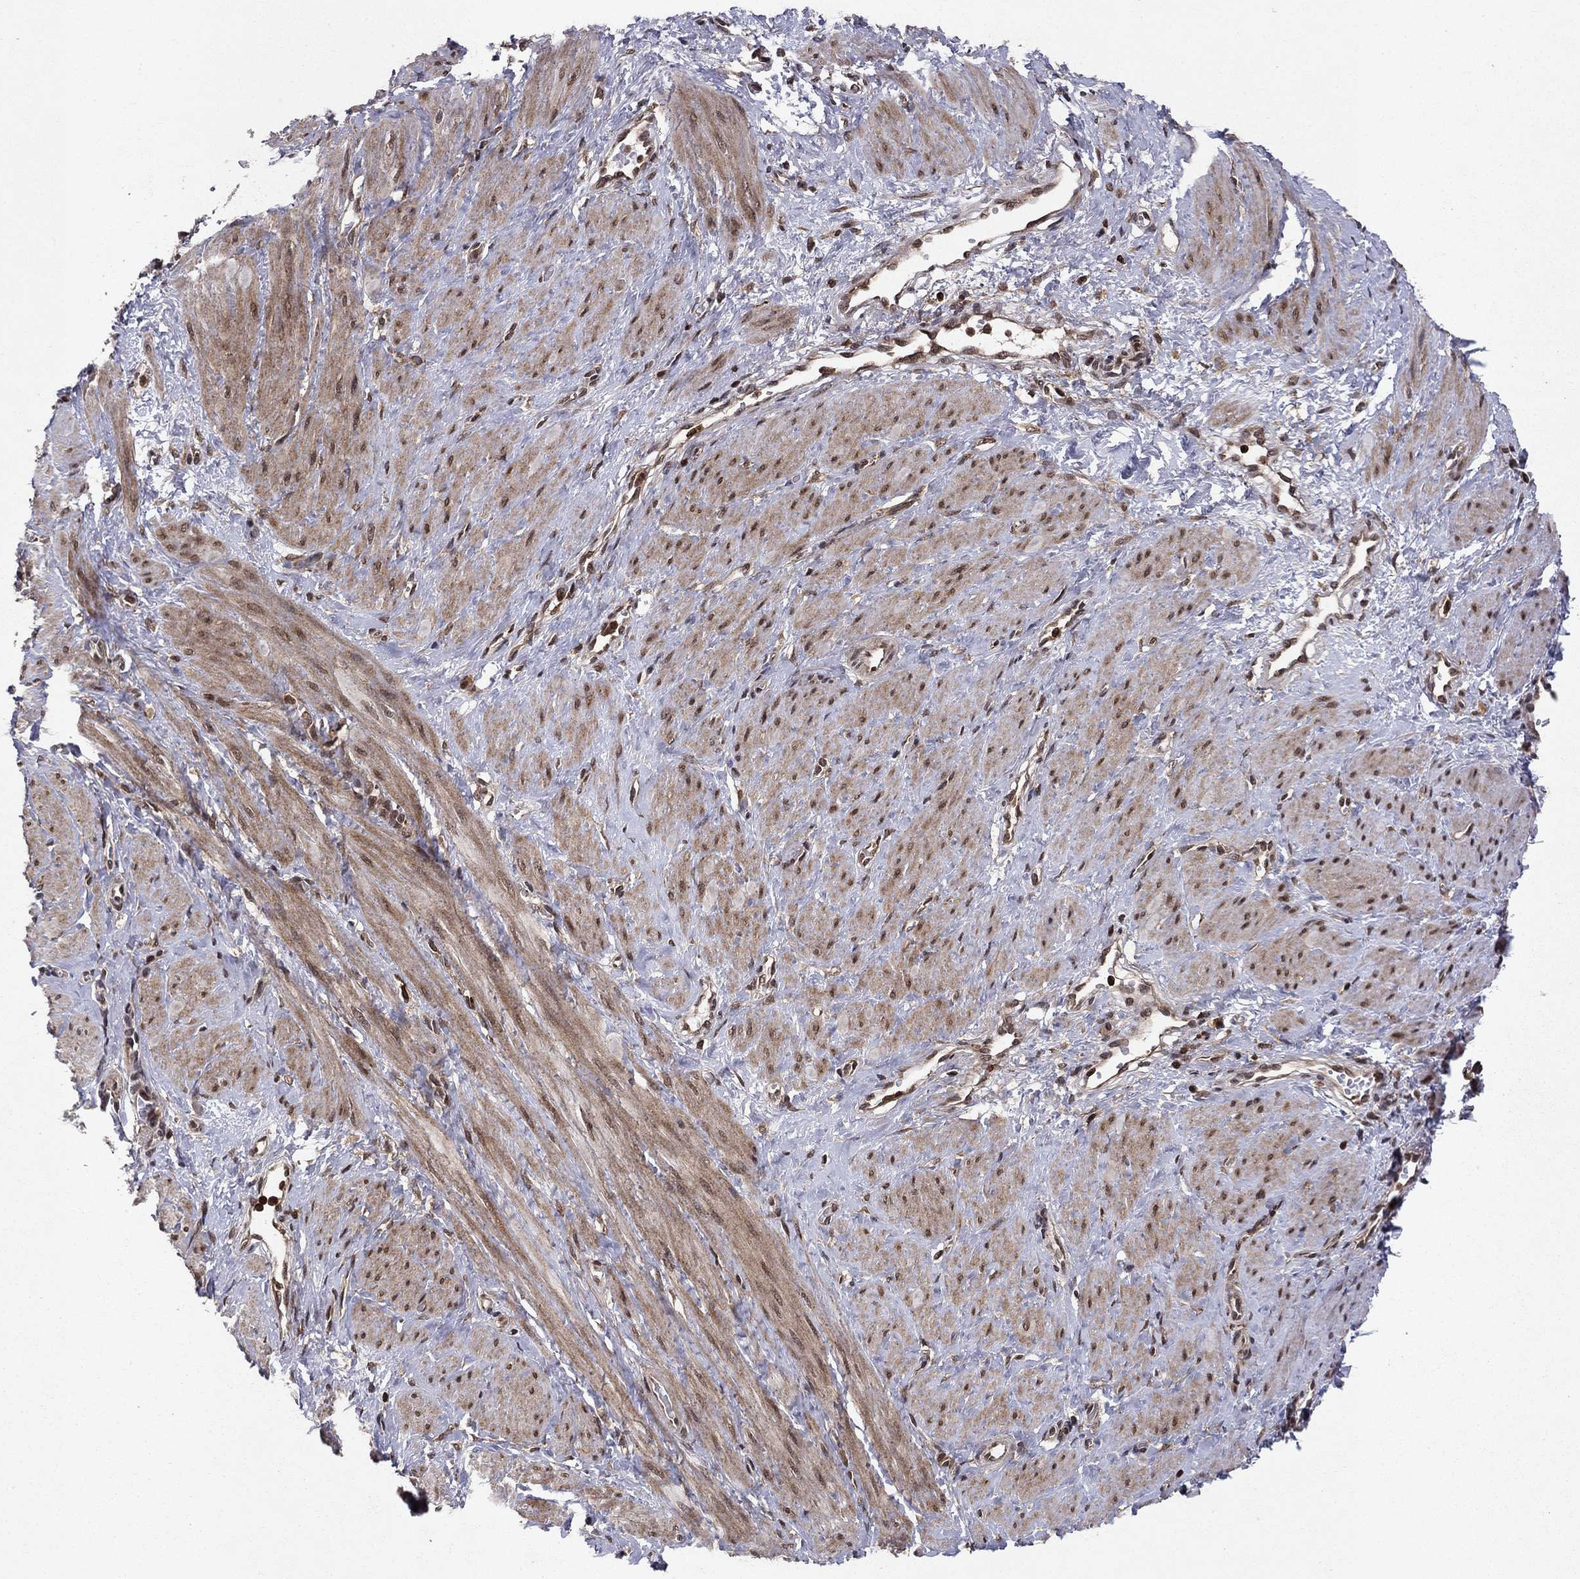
{"staining": {"intensity": "moderate", "quantity": "25%-75%", "location": "cytoplasmic/membranous,nuclear"}, "tissue": "smooth muscle", "cell_type": "Smooth muscle cells", "image_type": "normal", "snomed": [{"axis": "morphology", "description": "Normal tissue, NOS"}, {"axis": "topography", "description": "Smooth muscle"}, {"axis": "topography", "description": "Uterus"}], "caption": "Normal smooth muscle shows moderate cytoplasmic/membranous,nuclear expression in about 25%-75% of smooth muscle cells The protein of interest is shown in brown color, while the nuclei are stained blue..", "gene": "SSX2IP", "patient": {"sex": "female", "age": 39}}